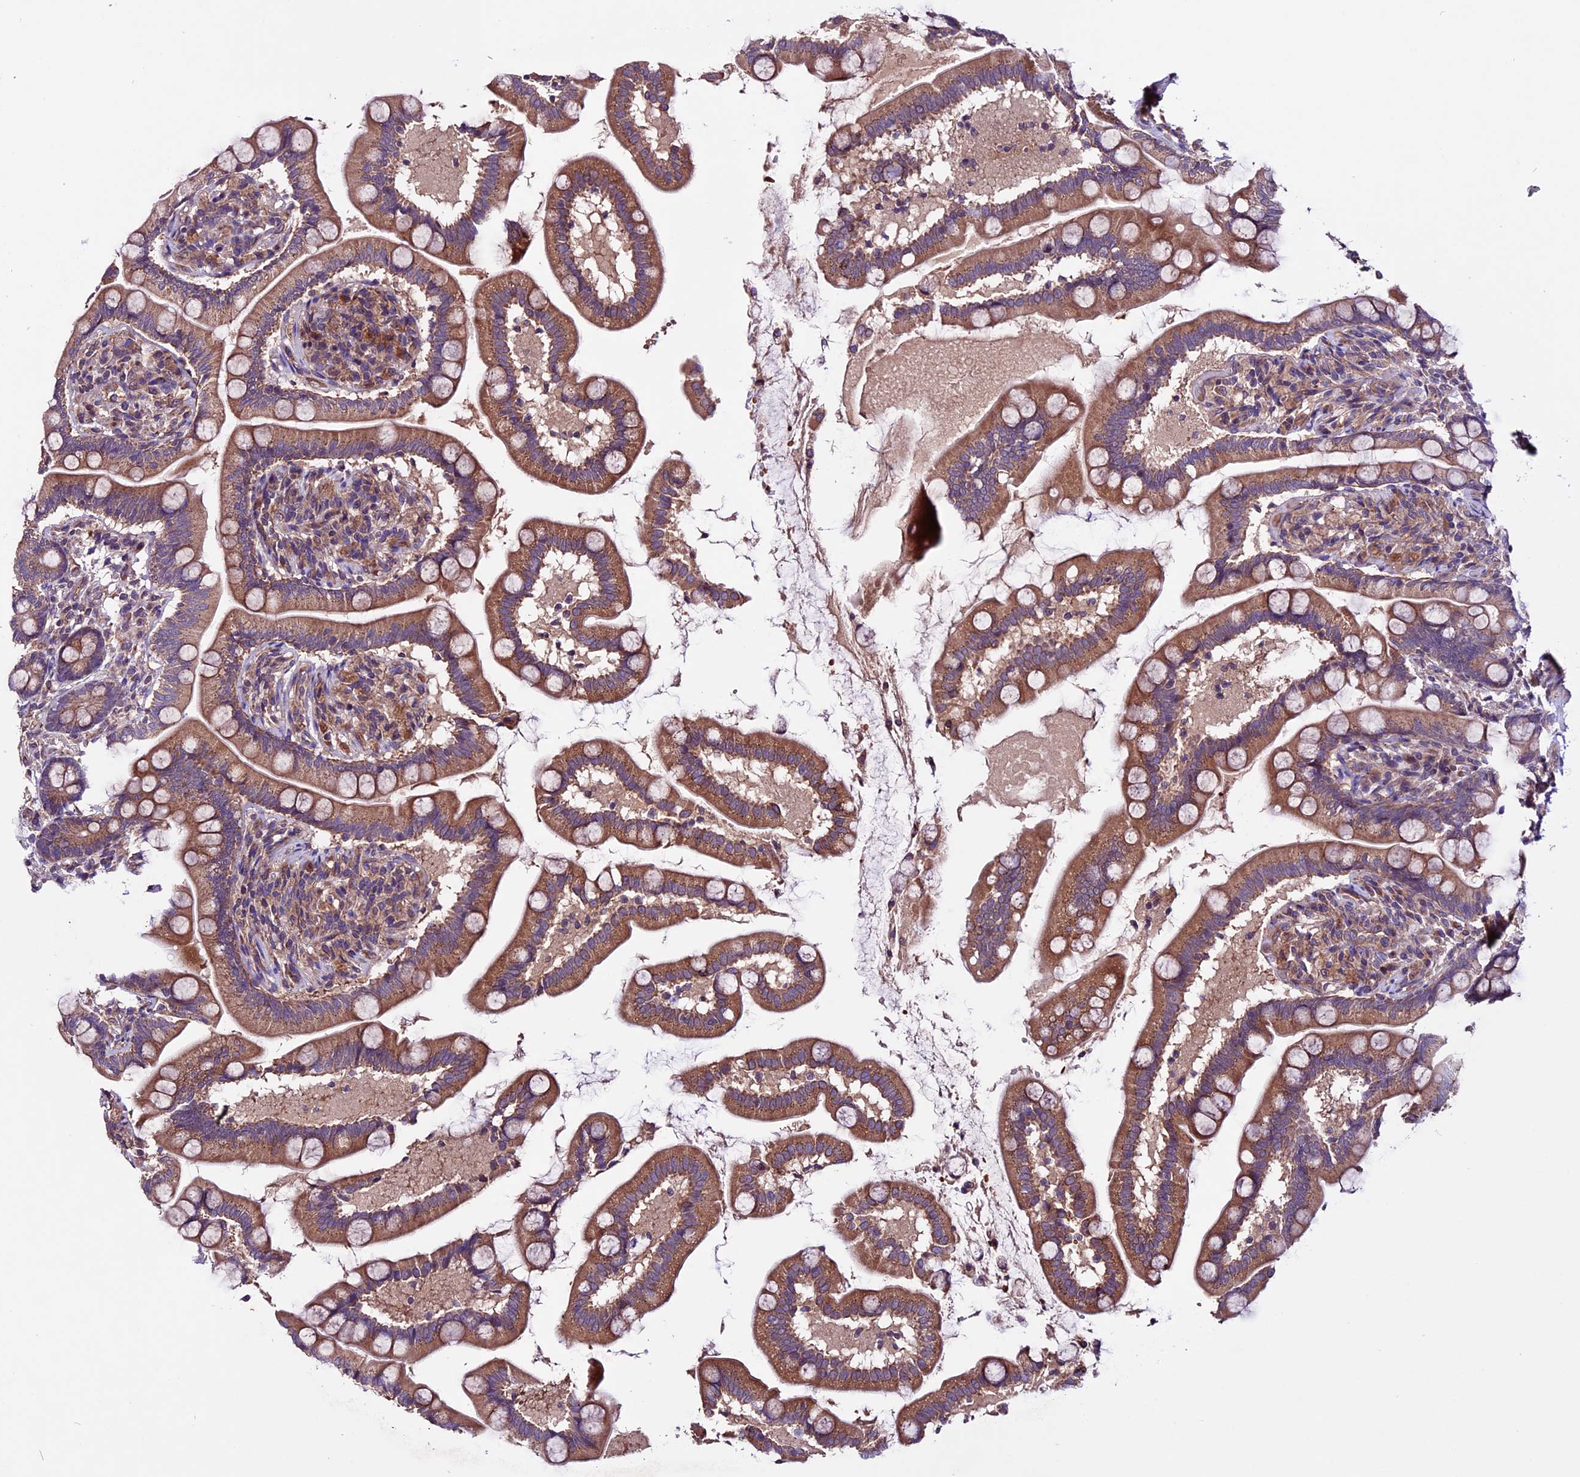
{"staining": {"intensity": "strong", "quantity": ">75%", "location": "cytoplasmic/membranous"}, "tissue": "small intestine", "cell_type": "Glandular cells", "image_type": "normal", "snomed": [{"axis": "morphology", "description": "Normal tissue, NOS"}, {"axis": "topography", "description": "Small intestine"}], "caption": "IHC photomicrograph of normal small intestine: human small intestine stained using IHC displays high levels of strong protein expression localized specifically in the cytoplasmic/membranous of glandular cells, appearing as a cytoplasmic/membranous brown color.", "gene": "RINL", "patient": {"sex": "female", "age": 64}}